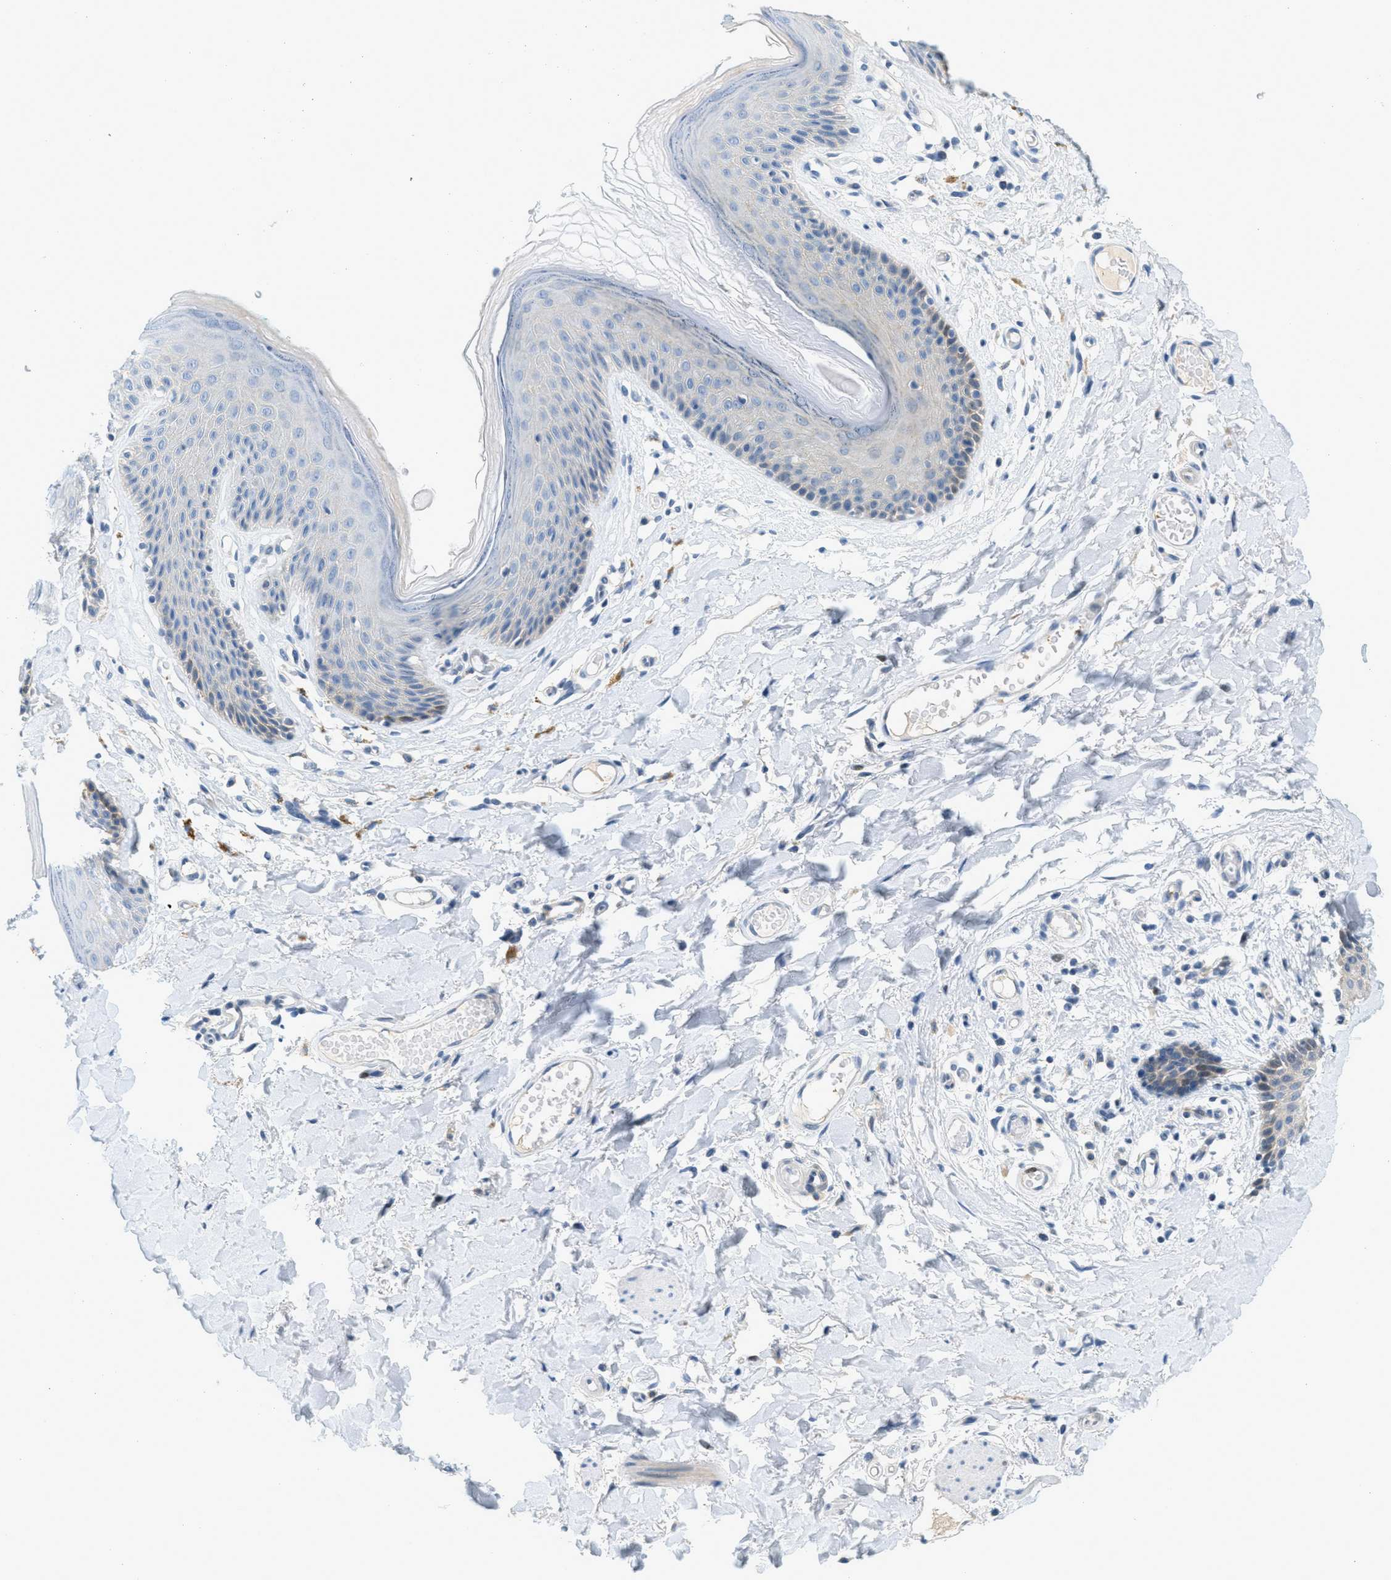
{"staining": {"intensity": "moderate", "quantity": "<25%", "location": "cytoplasmic/membranous"}, "tissue": "skin", "cell_type": "Epidermal cells", "image_type": "normal", "snomed": [{"axis": "morphology", "description": "Normal tissue, NOS"}, {"axis": "topography", "description": "Vulva"}], "caption": "IHC (DAB (3,3'-diaminobenzidine)) staining of normal human skin demonstrates moderate cytoplasmic/membranous protein staining in about <25% of epidermal cells.", "gene": "CYP4X1", "patient": {"sex": "female", "age": 73}}